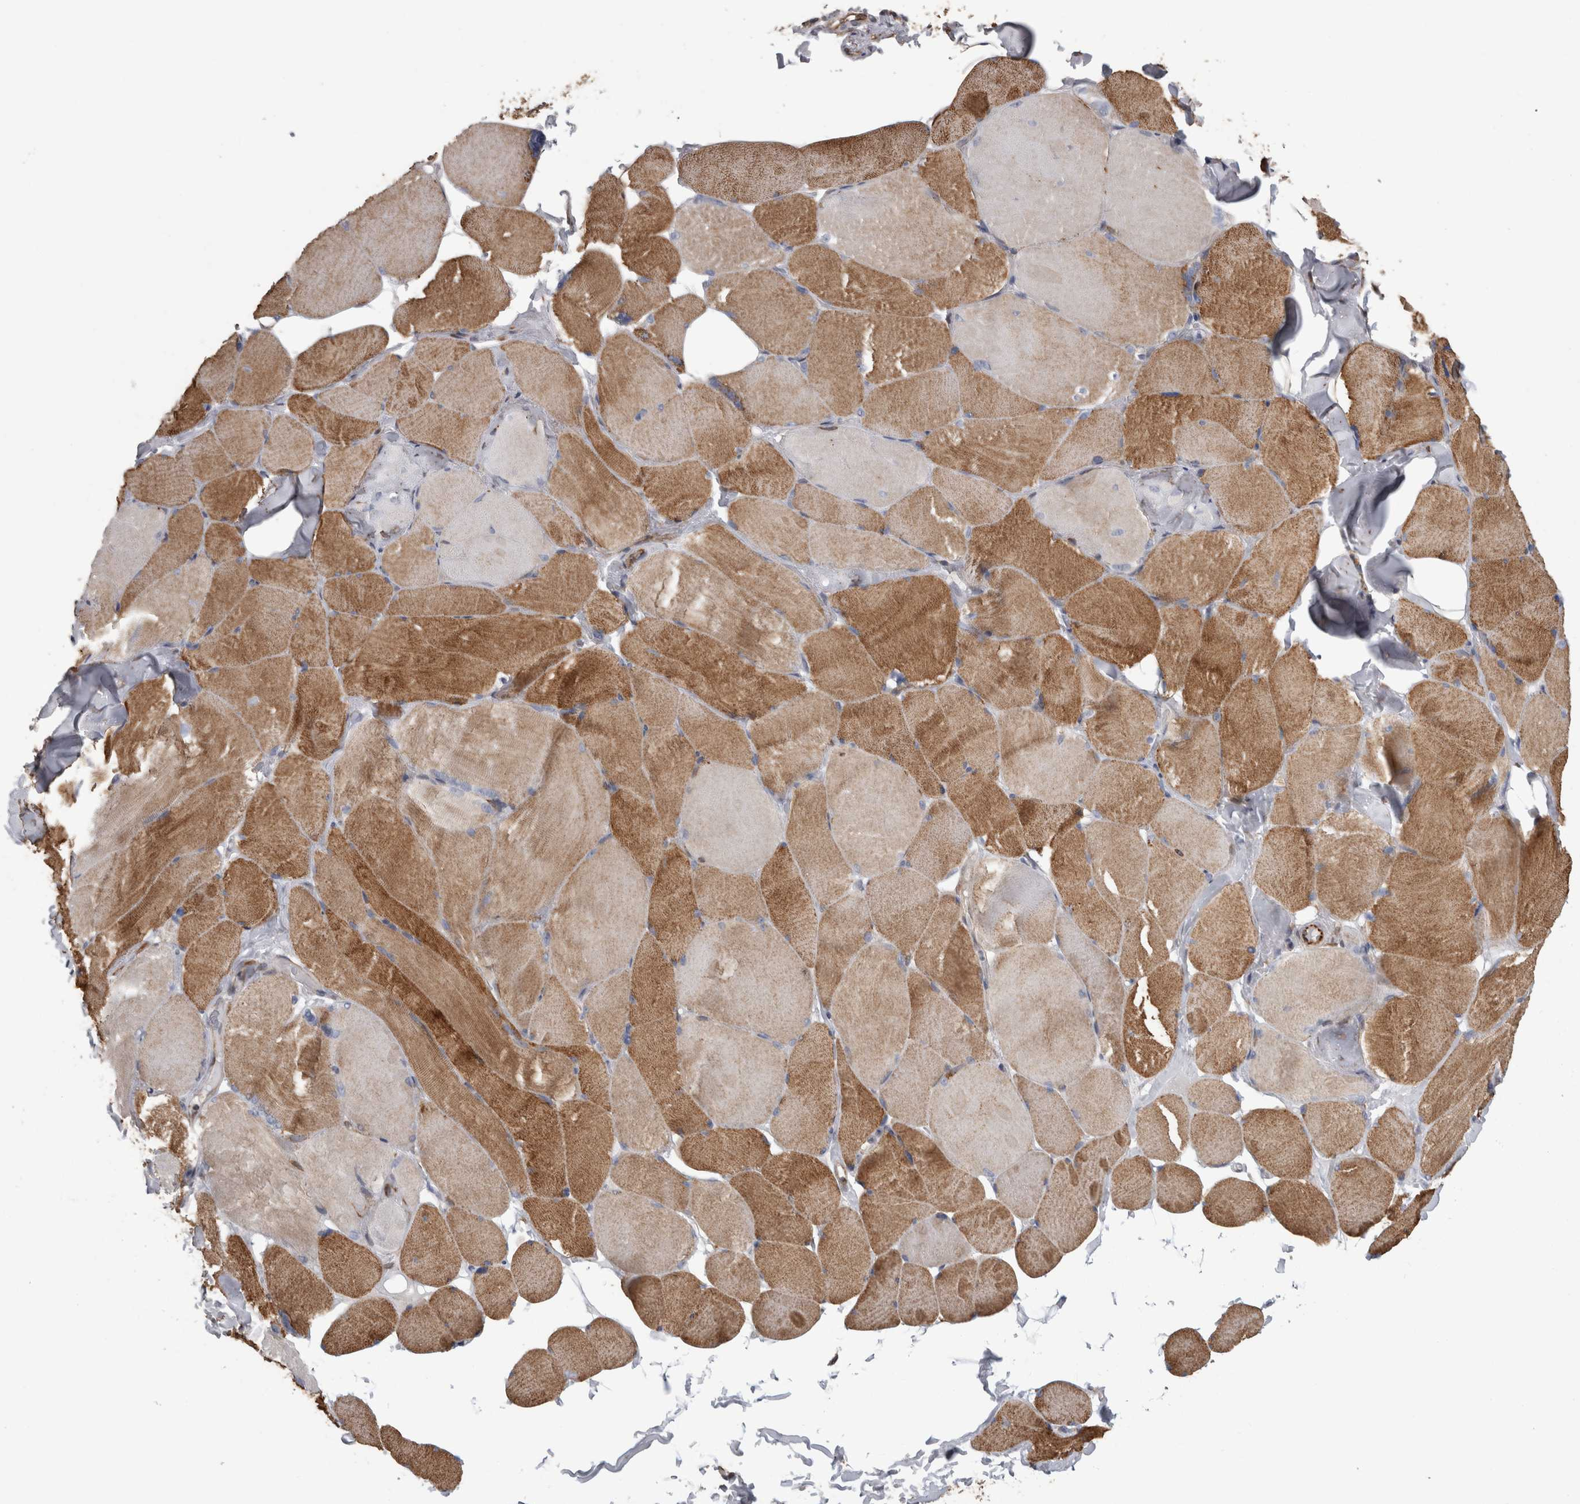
{"staining": {"intensity": "moderate", "quantity": ">75%", "location": "cytoplasmic/membranous"}, "tissue": "skeletal muscle", "cell_type": "Myocytes", "image_type": "normal", "snomed": [{"axis": "morphology", "description": "Normal tissue, NOS"}, {"axis": "topography", "description": "Skin"}, {"axis": "topography", "description": "Skeletal muscle"}], "caption": "Skeletal muscle stained for a protein (brown) exhibits moderate cytoplasmic/membranous positive expression in approximately >75% of myocytes.", "gene": "ACOT7", "patient": {"sex": "male", "age": 83}}